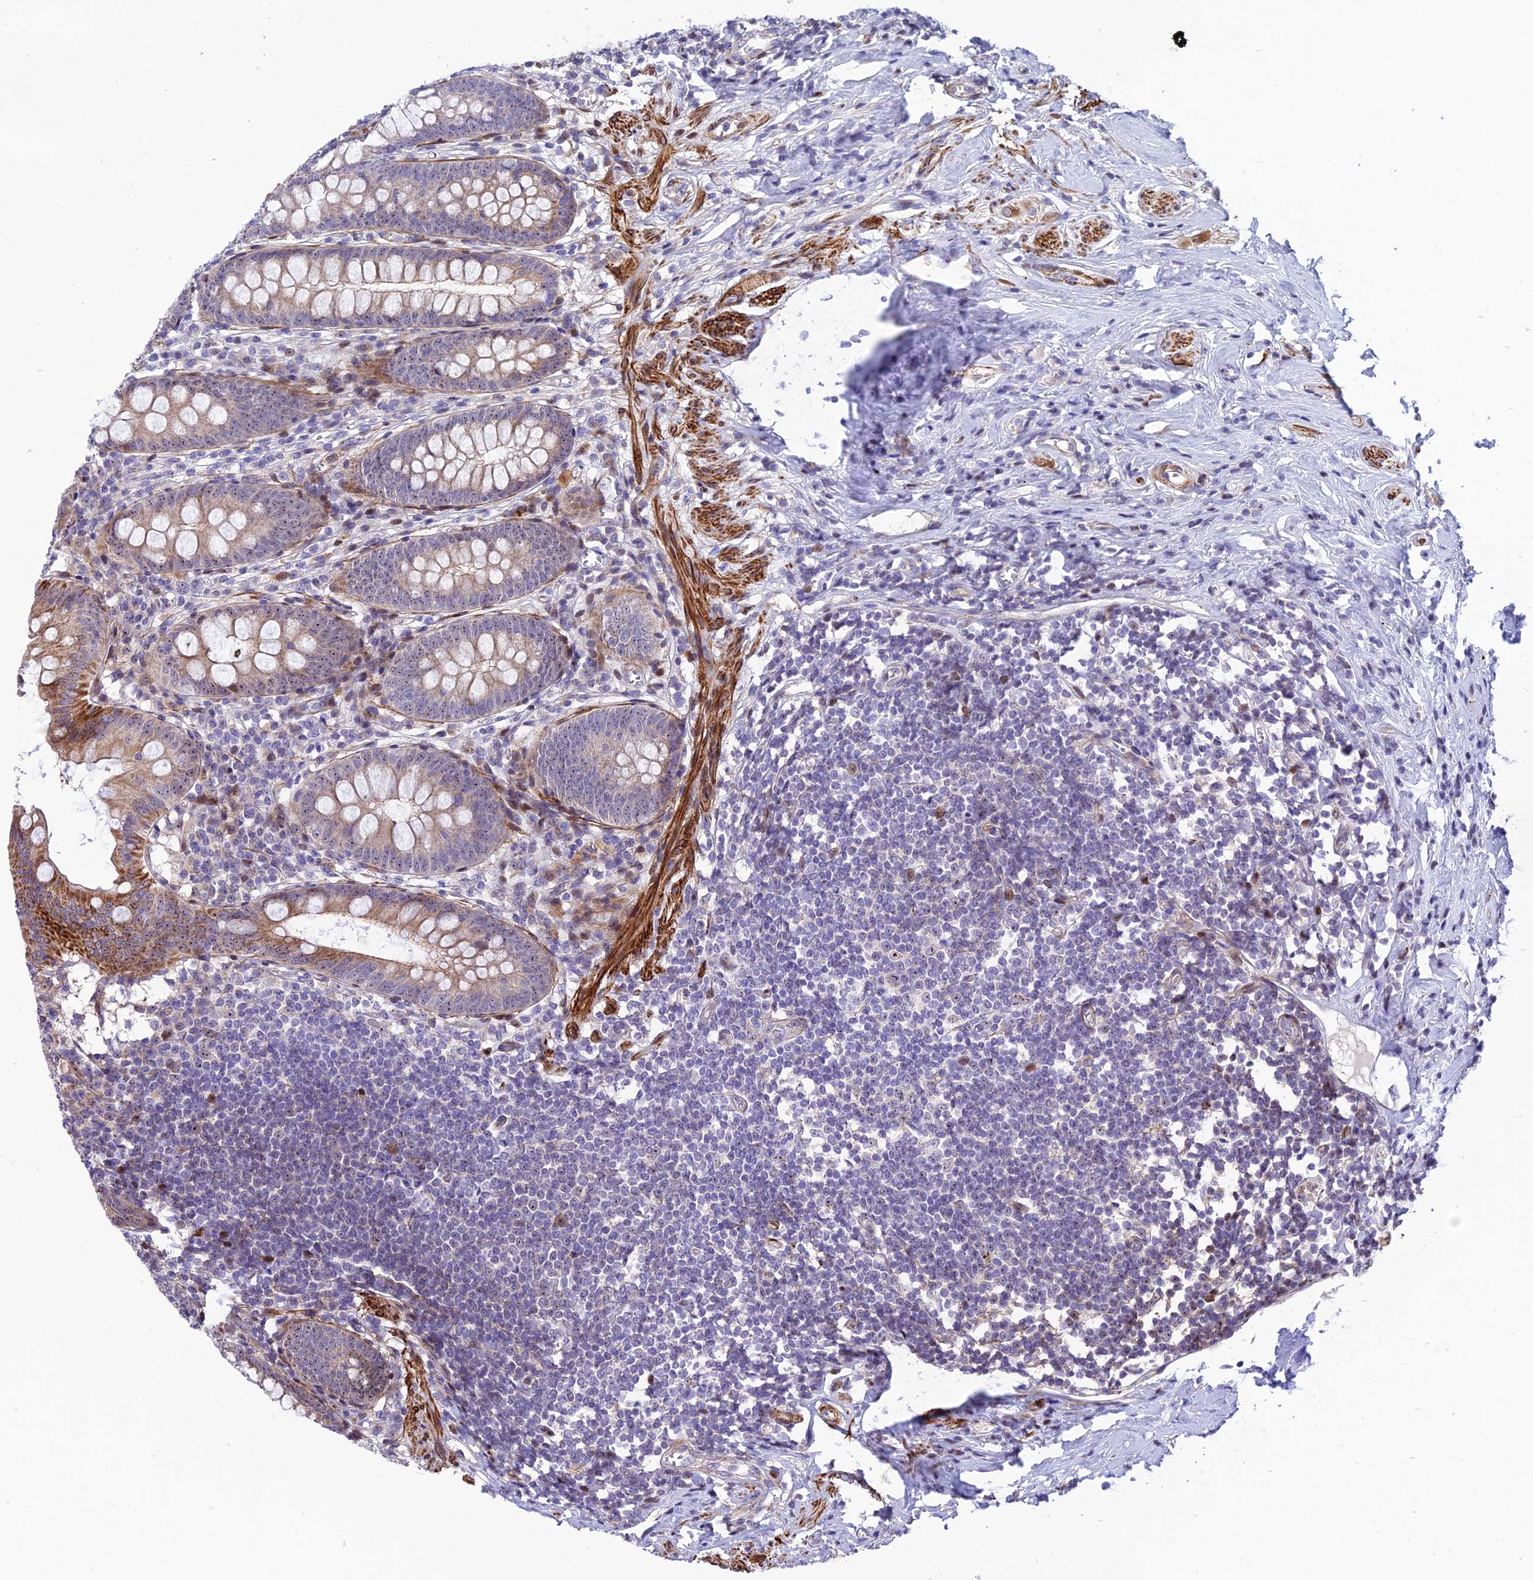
{"staining": {"intensity": "strong", "quantity": "25%-75%", "location": "cytoplasmic/membranous"}, "tissue": "appendix", "cell_type": "Glandular cells", "image_type": "normal", "snomed": [{"axis": "morphology", "description": "Normal tissue, NOS"}, {"axis": "topography", "description": "Appendix"}], "caption": "Immunohistochemistry (IHC) micrograph of normal appendix: human appendix stained using IHC reveals high levels of strong protein expression localized specifically in the cytoplasmic/membranous of glandular cells, appearing as a cytoplasmic/membranous brown color.", "gene": "KBTBD7", "patient": {"sex": "female", "age": 51}}